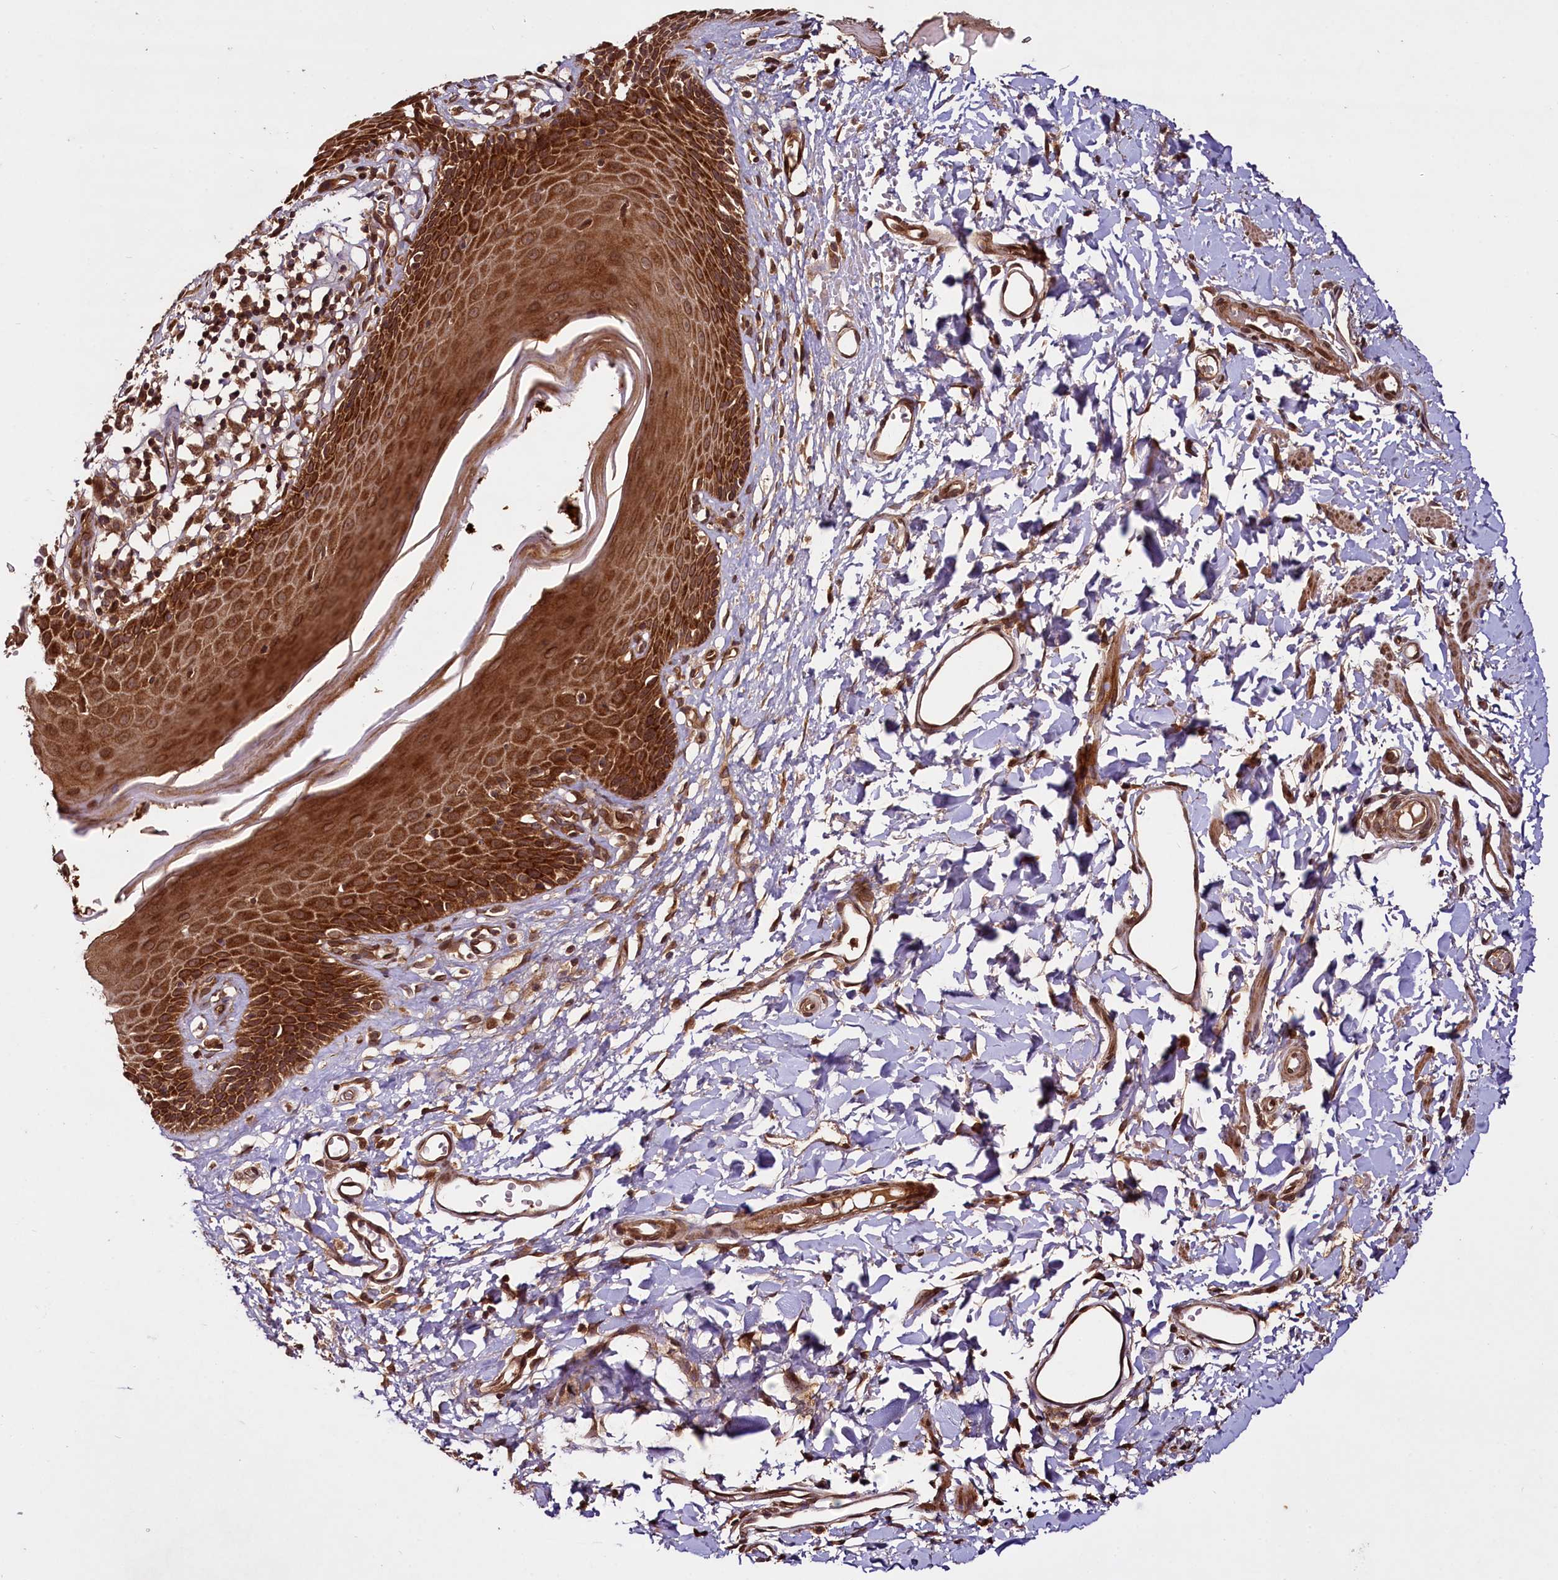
{"staining": {"intensity": "strong", "quantity": ">75%", "location": "cytoplasmic/membranous,nuclear"}, "tissue": "skin", "cell_type": "Epidermal cells", "image_type": "normal", "snomed": [{"axis": "morphology", "description": "Normal tissue, NOS"}, {"axis": "topography", "description": "Vulva"}], "caption": "Skin stained with immunohistochemistry shows strong cytoplasmic/membranous,nuclear expression in approximately >75% of epidermal cells. The protein is stained brown, and the nuclei are stained in blue (DAB IHC with brightfield microscopy, high magnification).", "gene": "DCP1B", "patient": {"sex": "female", "age": 68}}